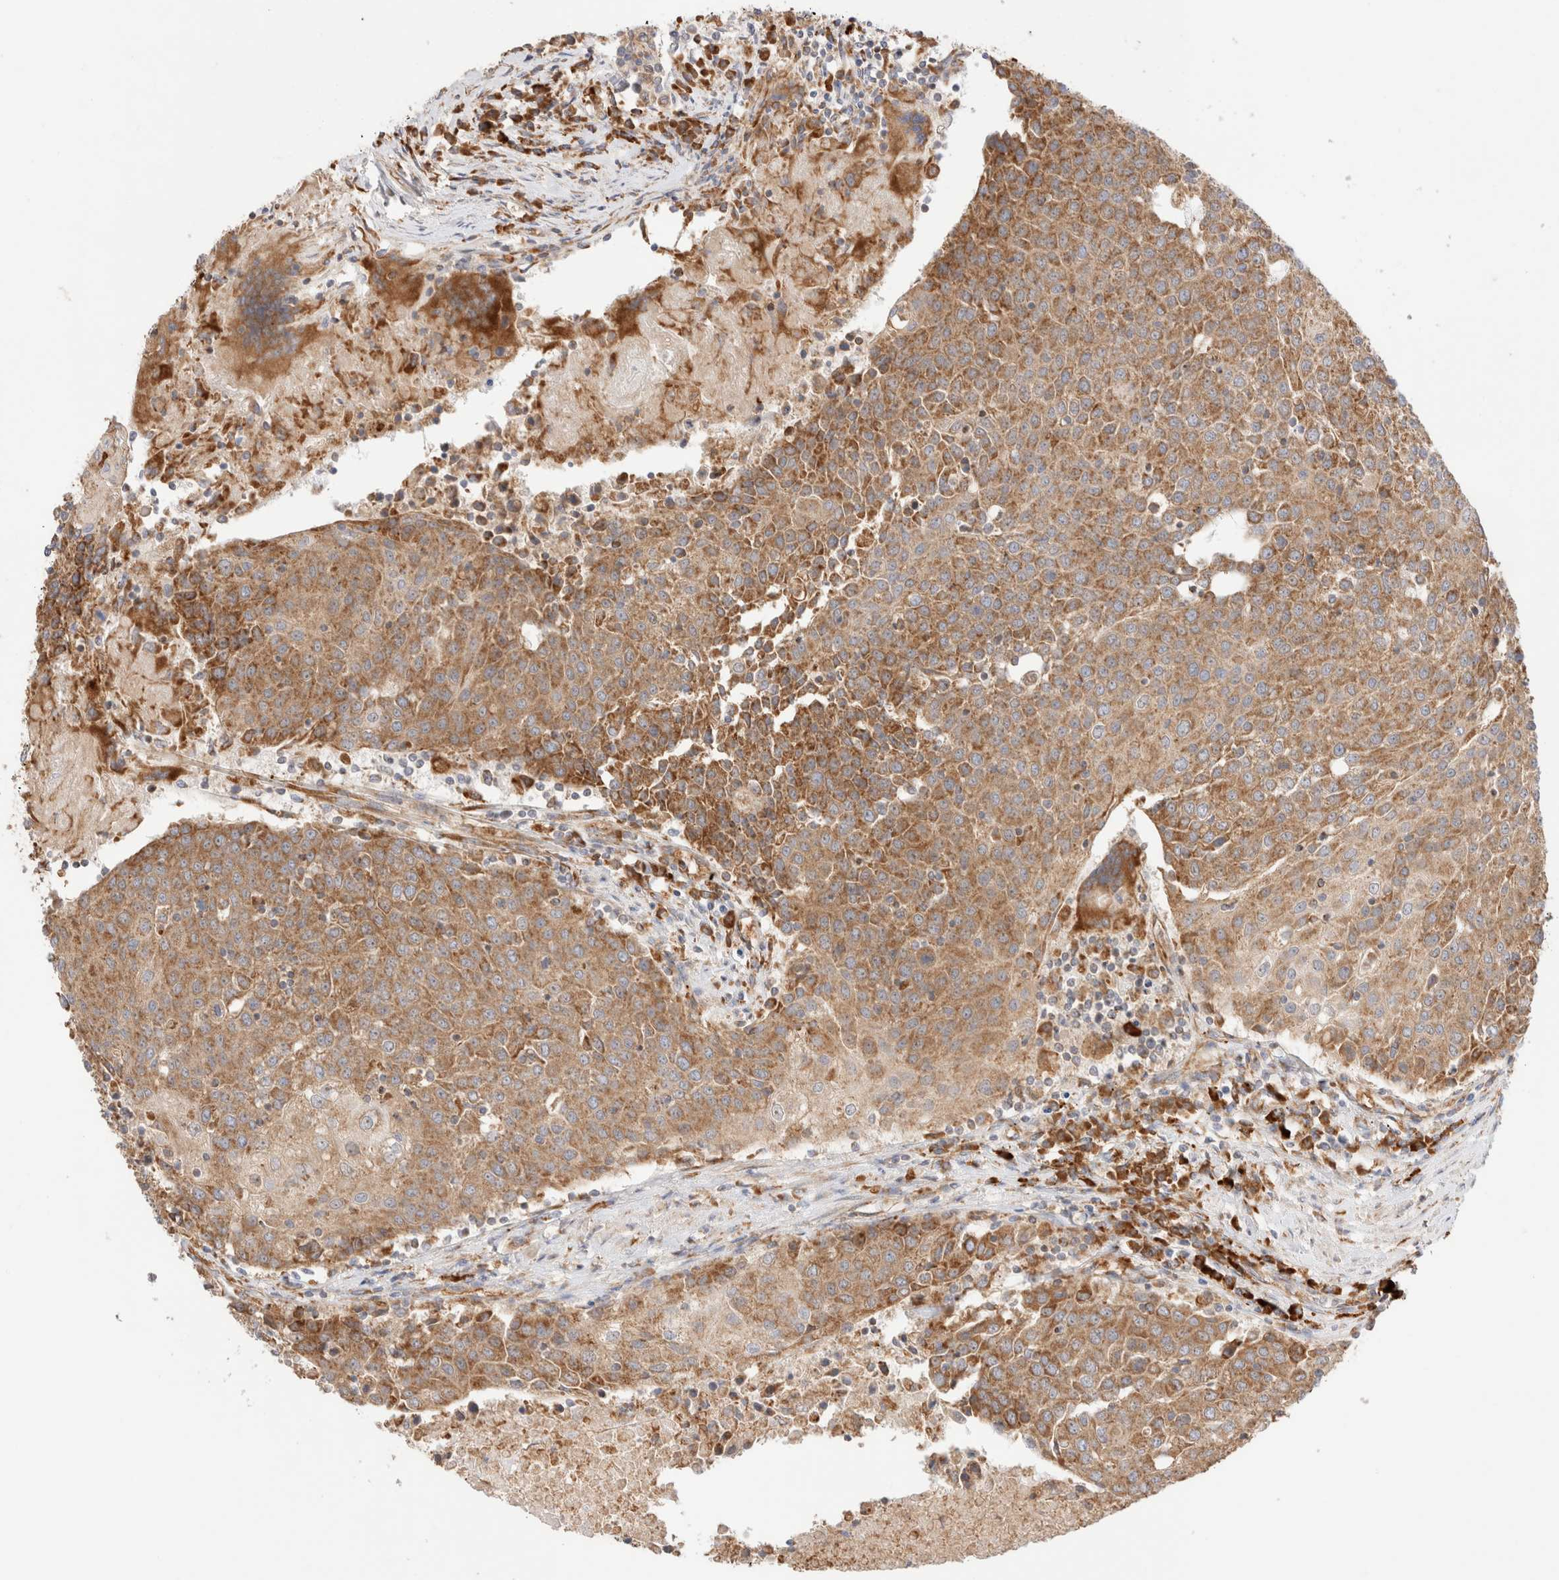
{"staining": {"intensity": "moderate", "quantity": ">75%", "location": "cytoplasmic/membranous"}, "tissue": "urothelial cancer", "cell_type": "Tumor cells", "image_type": "cancer", "snomed": [{"axis": "morphology", "description": "Urothelial carcinoma, High grade"}, {"axis": "topography", "description": "Urinary bladder"}], "caption": "Protein staining of urothelial carcinoma (high-grade) tissue displays moderate cytoplasmic/membranous positivity in approximately >75% of tumor cells. The staining was performed using DAB (3,3'-diaminobenzidine) to visualize the protein expression in brown, while the nuclei were stained in blue with hematoxylin (Magnification: 20x).", "gene": "UTS2B", "patient": {"sex": "female", "age": 85}}